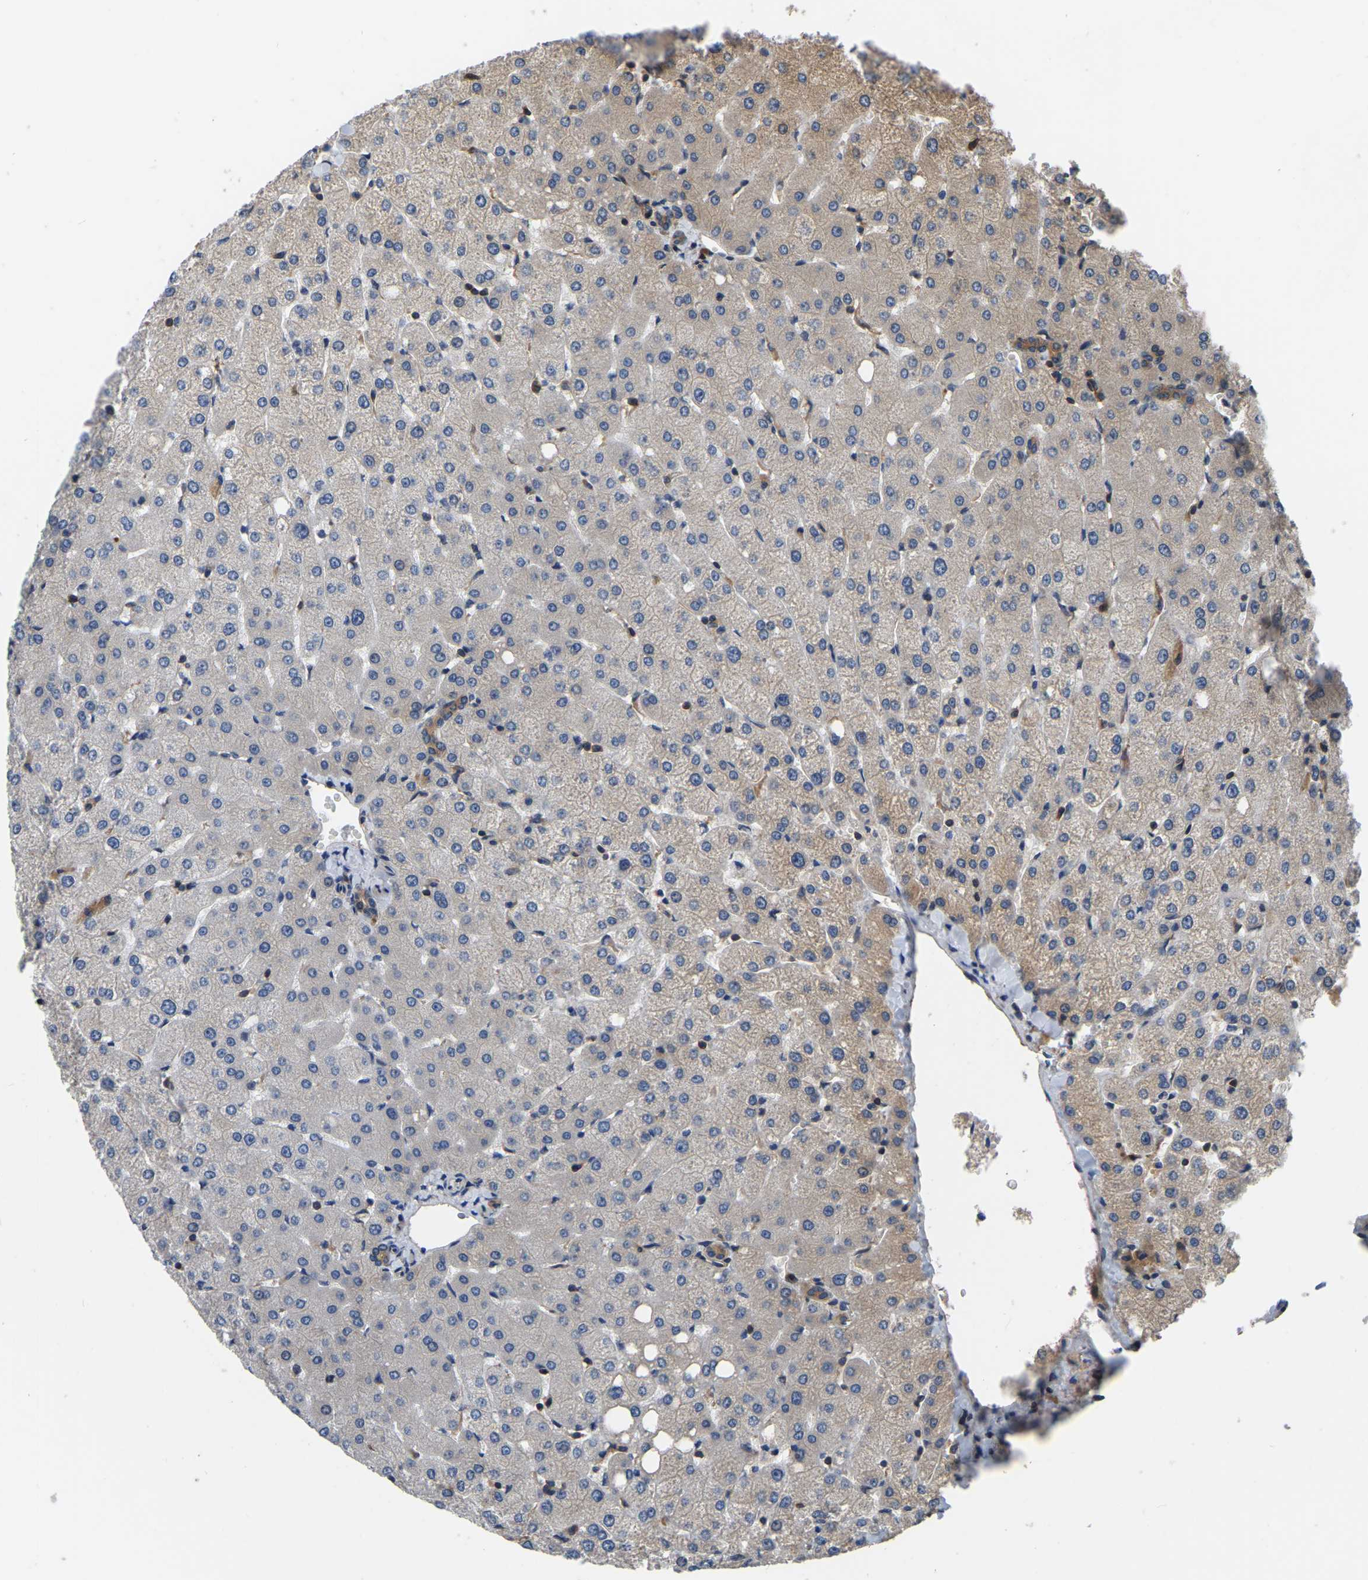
{"staining": {"intensity": "moderate", "quantity": "25%-75%", "location": "cytoplasmic/membranous"}, "tissue": "liver", "cell_type": "Cholangiocytes", "image_type": "normal", "snomed": [{"axis": "morphology", "description": "Normal tissue, NOS"}, {"axis": "topography", "description": "Liver"}], "caption": "Immunohistochemistry of normal human liver shows medium levels of moderate cytoplasmic/membranous expression in approximately 25%-75% of cholangiocytes. Using DAB (brown) and hematoxylin (blue) stains, captured at high magnification using brightfield microscopy.", "gene": "GARS1", "patient": {"sex": "female", "age": 54}}